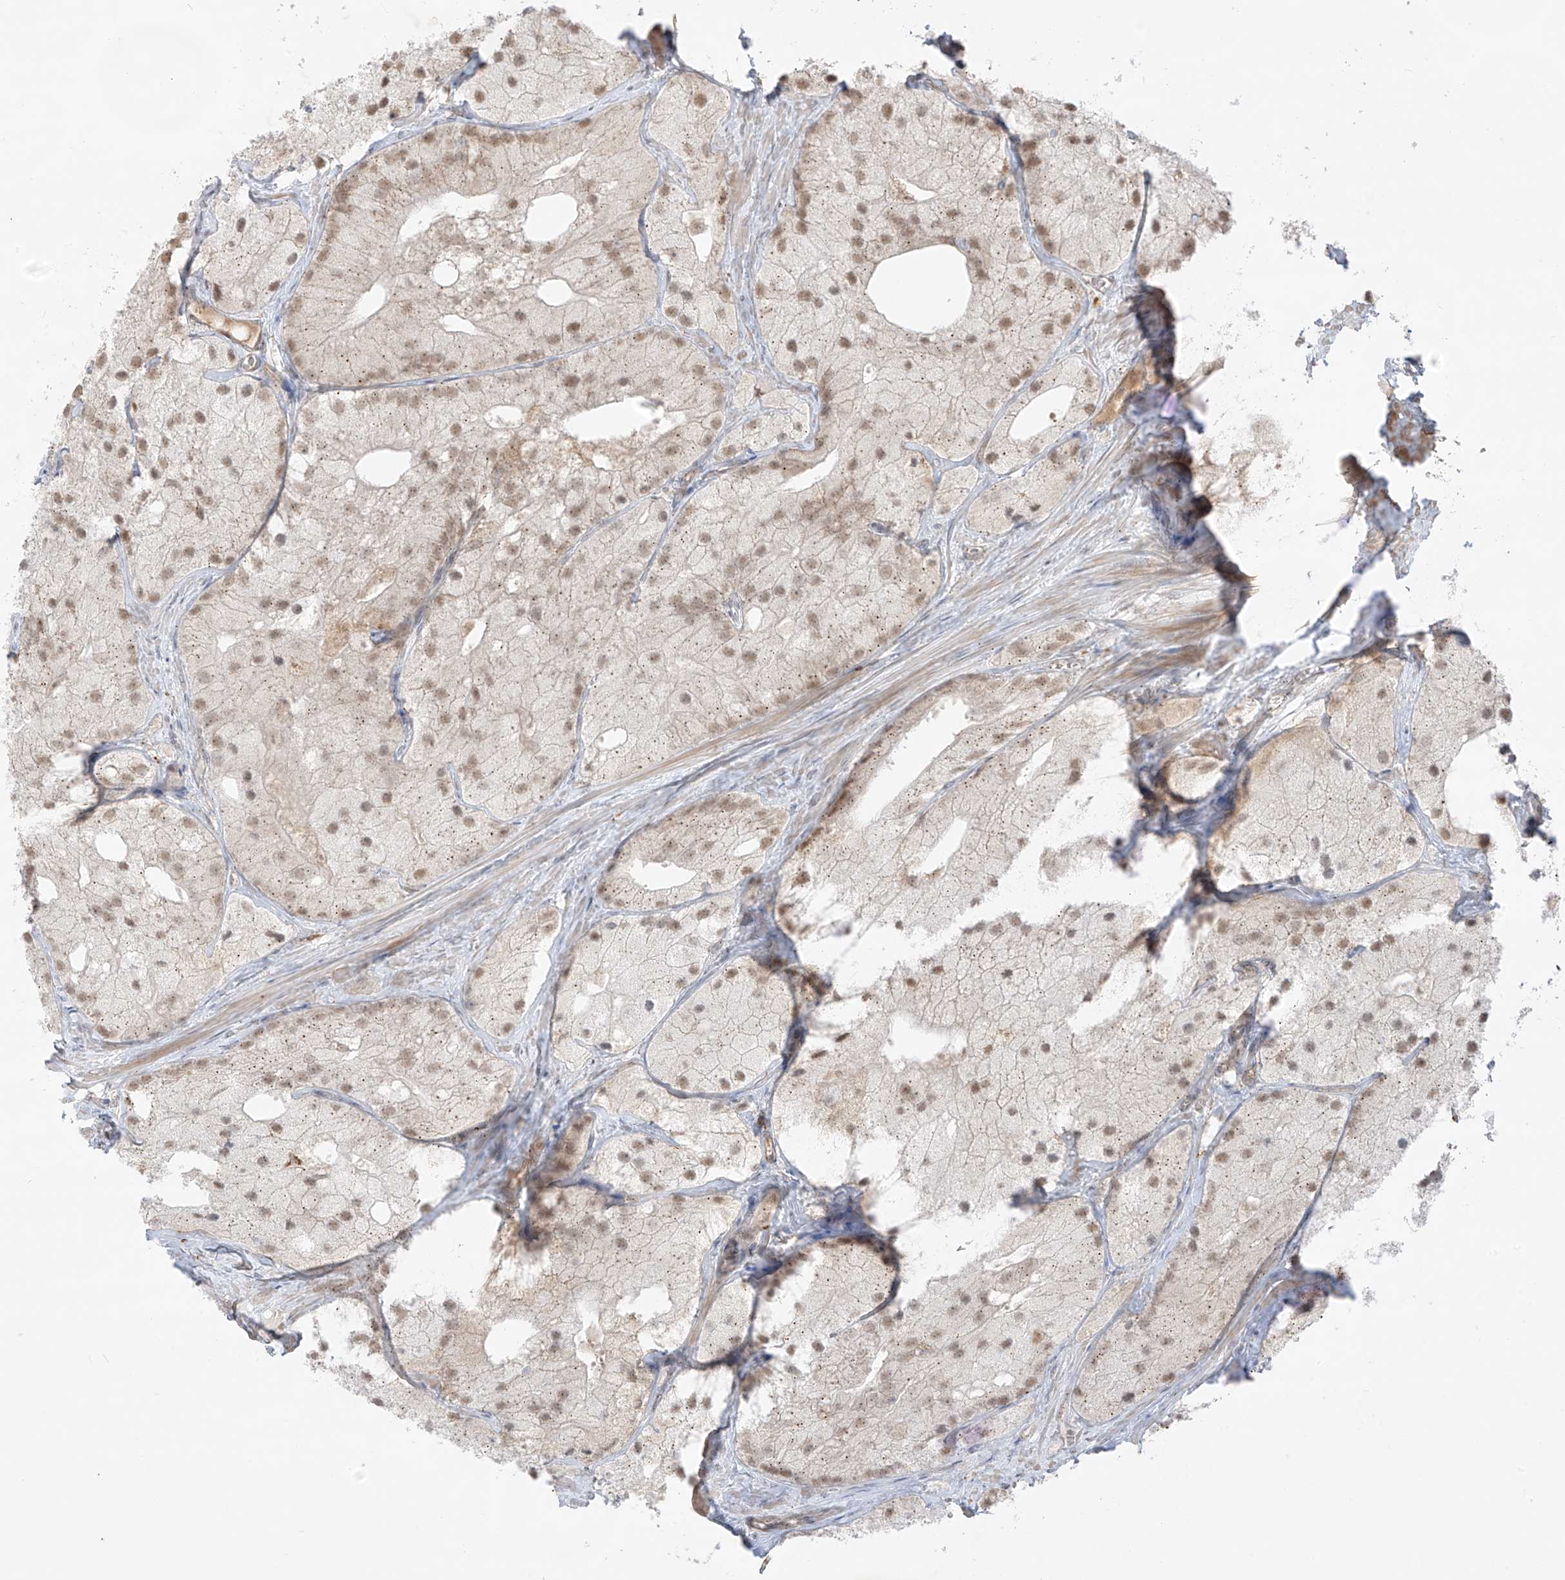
{"staining": {"intensity": "moderate", "quantity": "25%-75%", "location": "cytoplasmic/membranous,nuclear"}, "tissue": "prostate cancer", "cell_type": "Tumor cells", "image_type": "cancer", "snomed": [{"axis": "morphology", "description": "Adenocarcinoma, Low grade"}, {"axis": "topography", "description": "Prostate"}], "caption": "A photomicrograph showing moderate cytoplasmic/membranous and nuclear staining in approximately 25%-75% of tumor cells in low-grade adenocarcinoma (prostate), as visualized by brown immunohistochemical staining.", "gene": "N4BP3", "patient": {"sex": "male", "age": 69}}